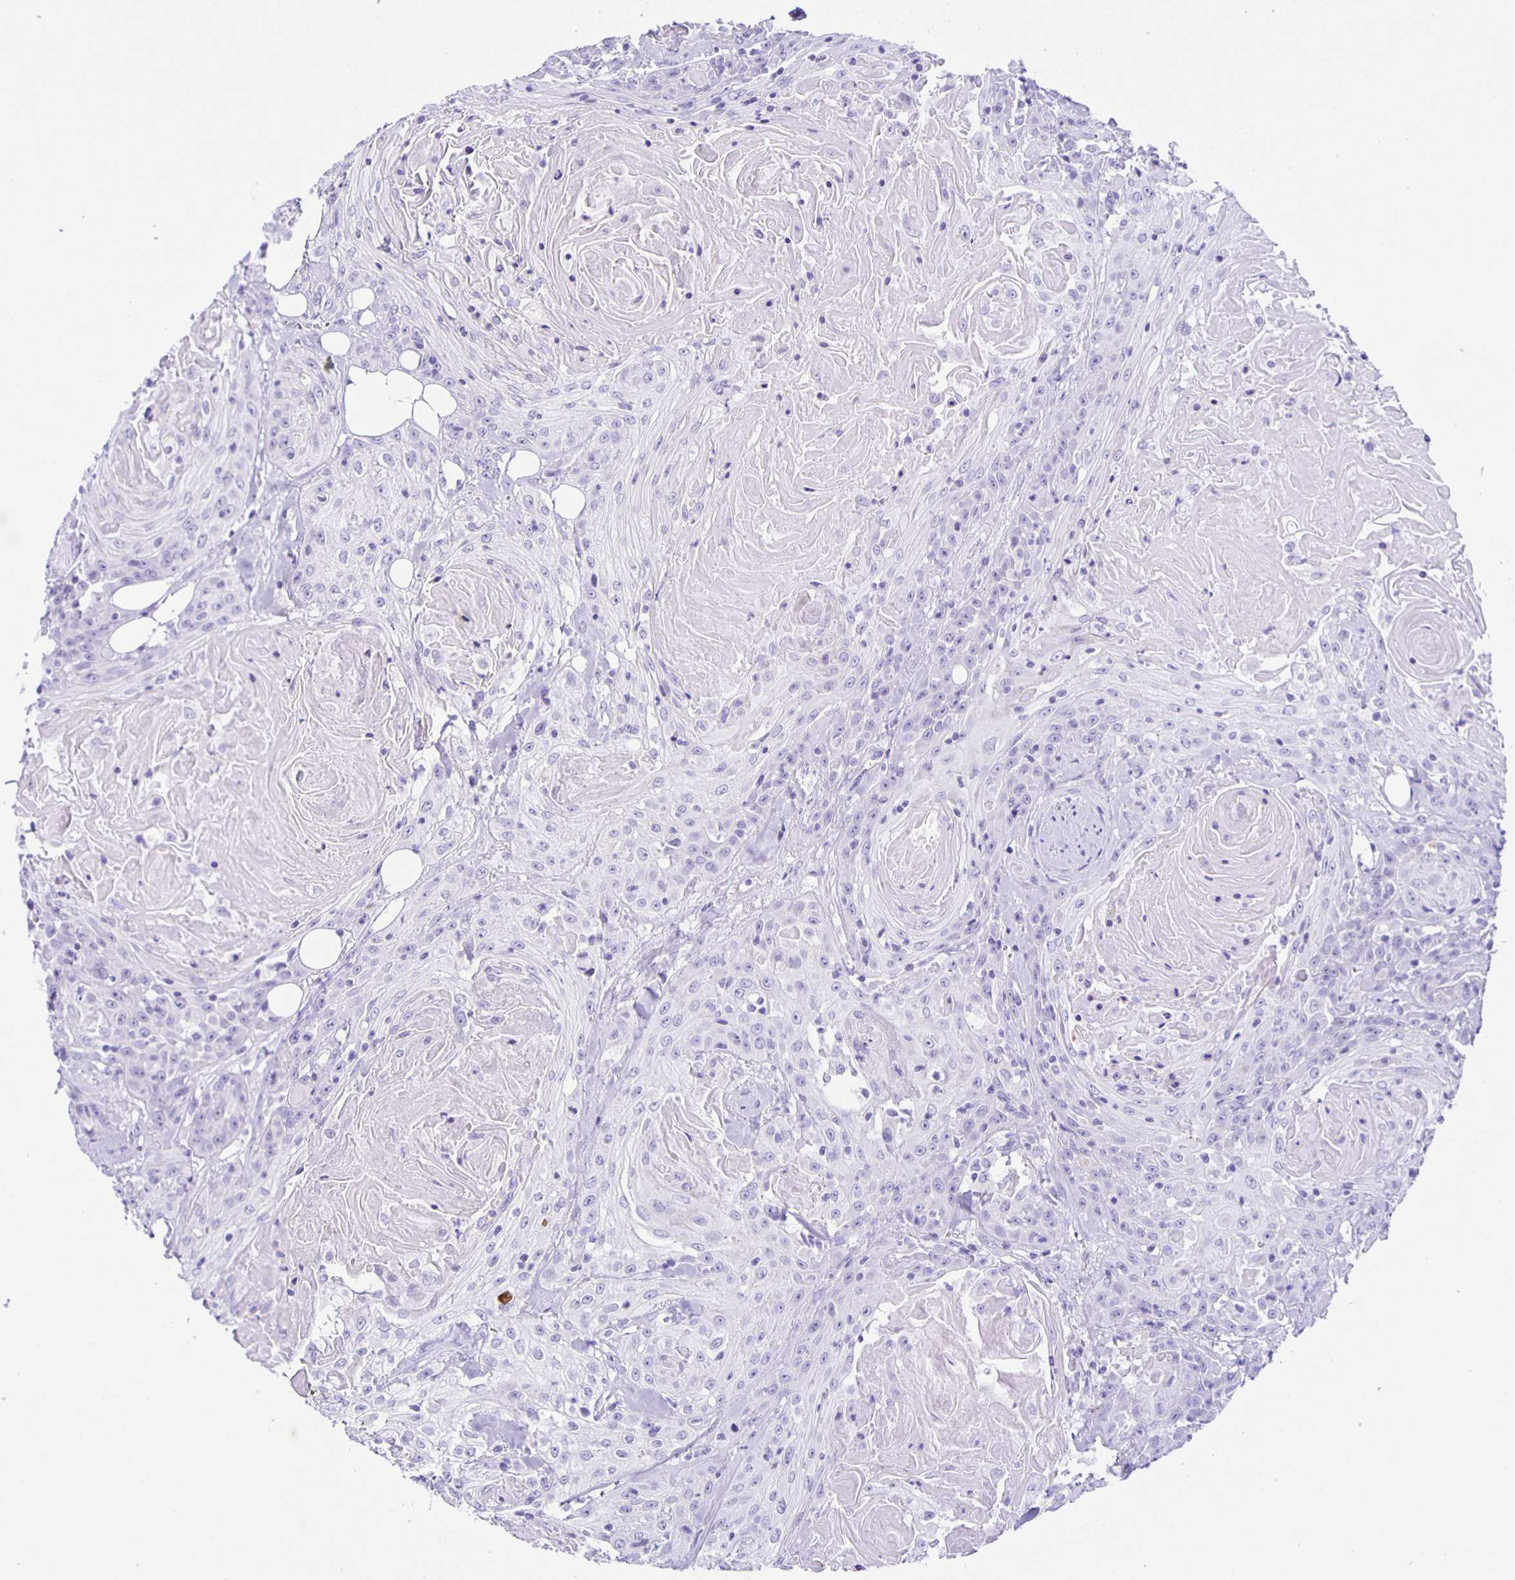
{"staining": {"intensity": "negative", "quantity": "none", "location": "none"}, "tissue": "head and neck cancer", "cell_type": "Tumor cells", "image_type": "cancer", "snomed": [{"axis": "morphology", "description": "Squamous cell carcinoma, NOS"}, {"axis": "topography", "description": "Head-Neck"}], "caption": "Protein analysis of head and neck squamous cell carcinoma reveals no significant positivity in tumor cells.", "gene": "AQP6", "patient": {"sex": "female", "age": 84}}